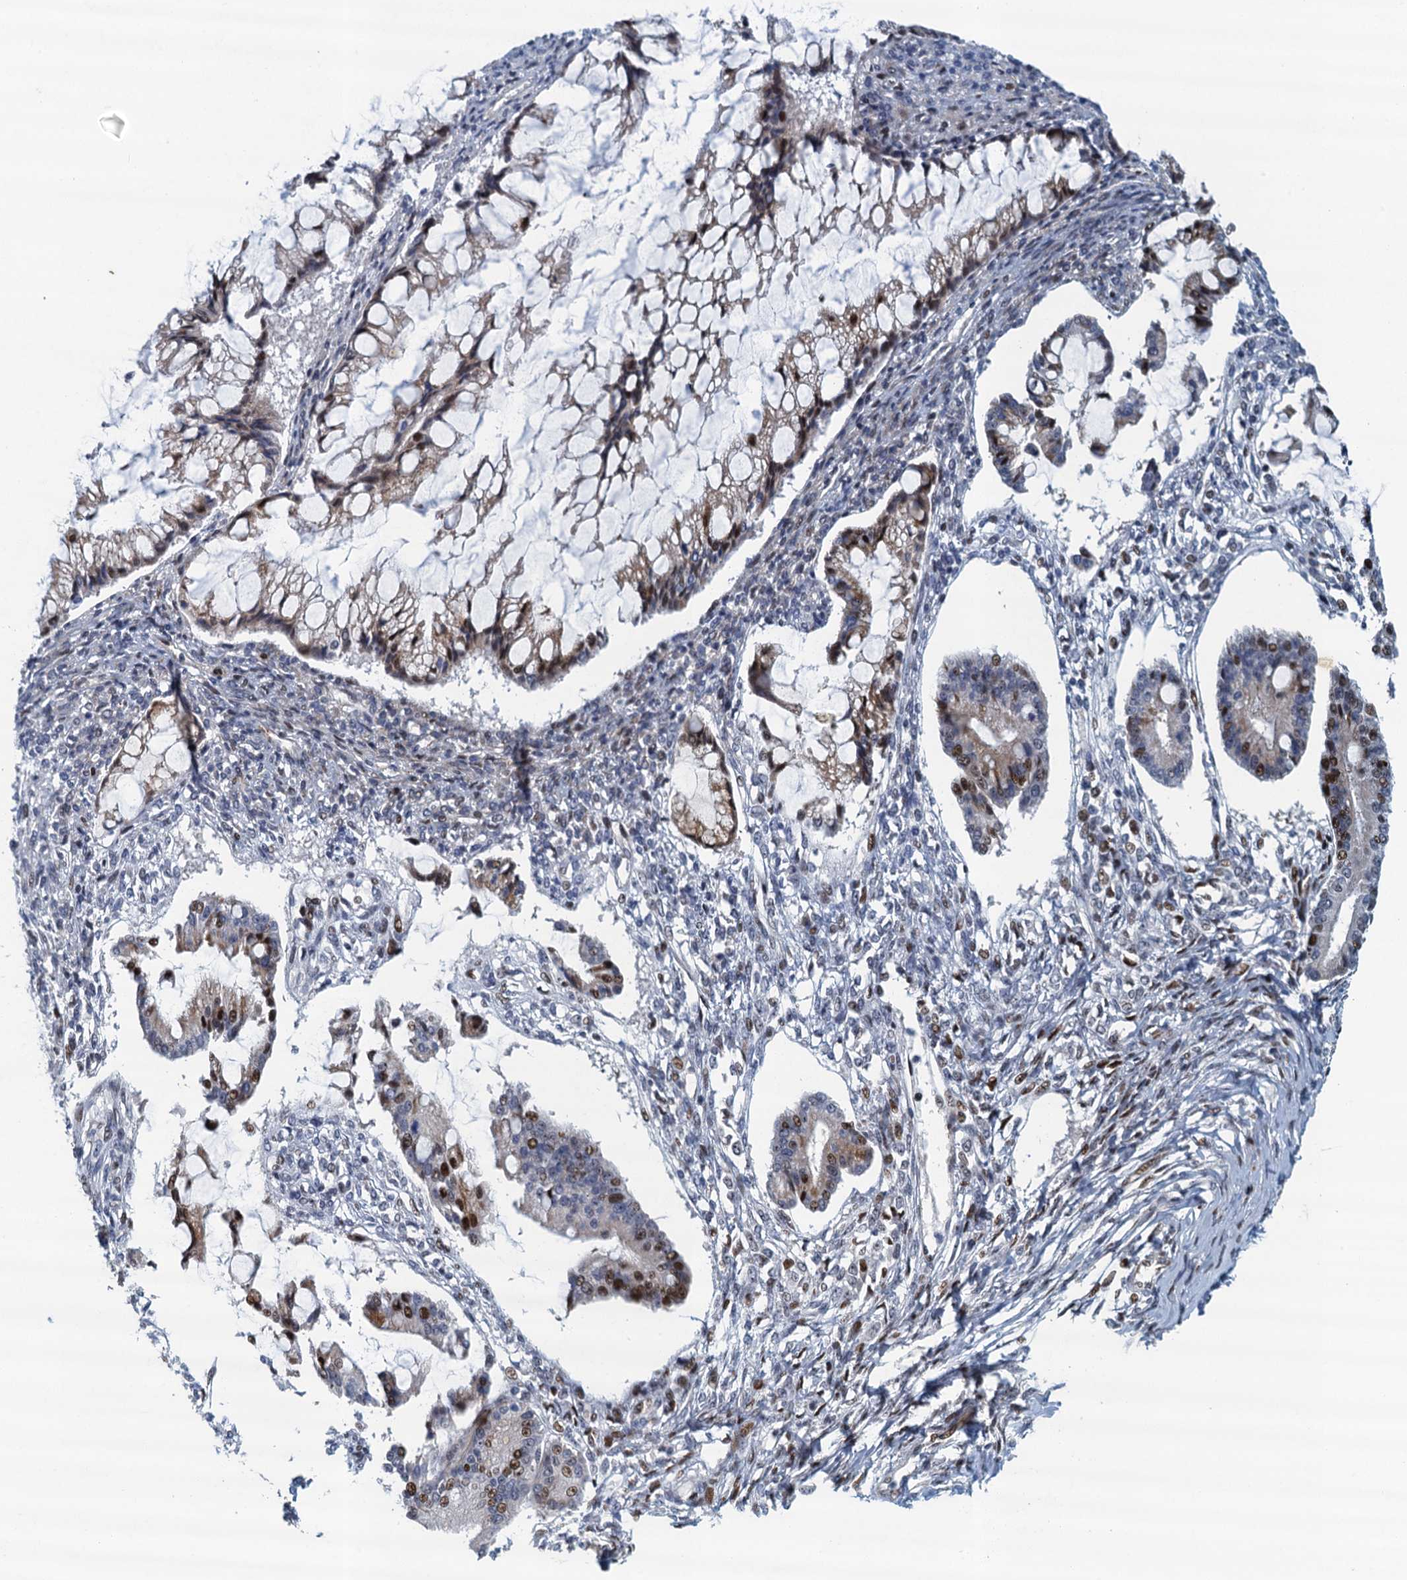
{"staining": {"intensity": "moderate", "quantity": "25%-75%", "location": "nuclear"}, "tissue": "ovarian cancer", "cell_type": "Tumor cells", "image_type": "cancer", "snomed": [{"axis": "morphology", "description": "Cystadenocarcinoma, mucinous, NOS"}, {"axis": "topography", "description": "Ovary"}], "caption": "There is medium levels of moderate nuclear positivity in tumor cells of ovarian cancer (mucinous cystadenocarcinoma), as demonstrated by immunohistochemical staining (brown color).", "gene": "ANKRD13D", "patient": {"sex": "female", "age": 73}}